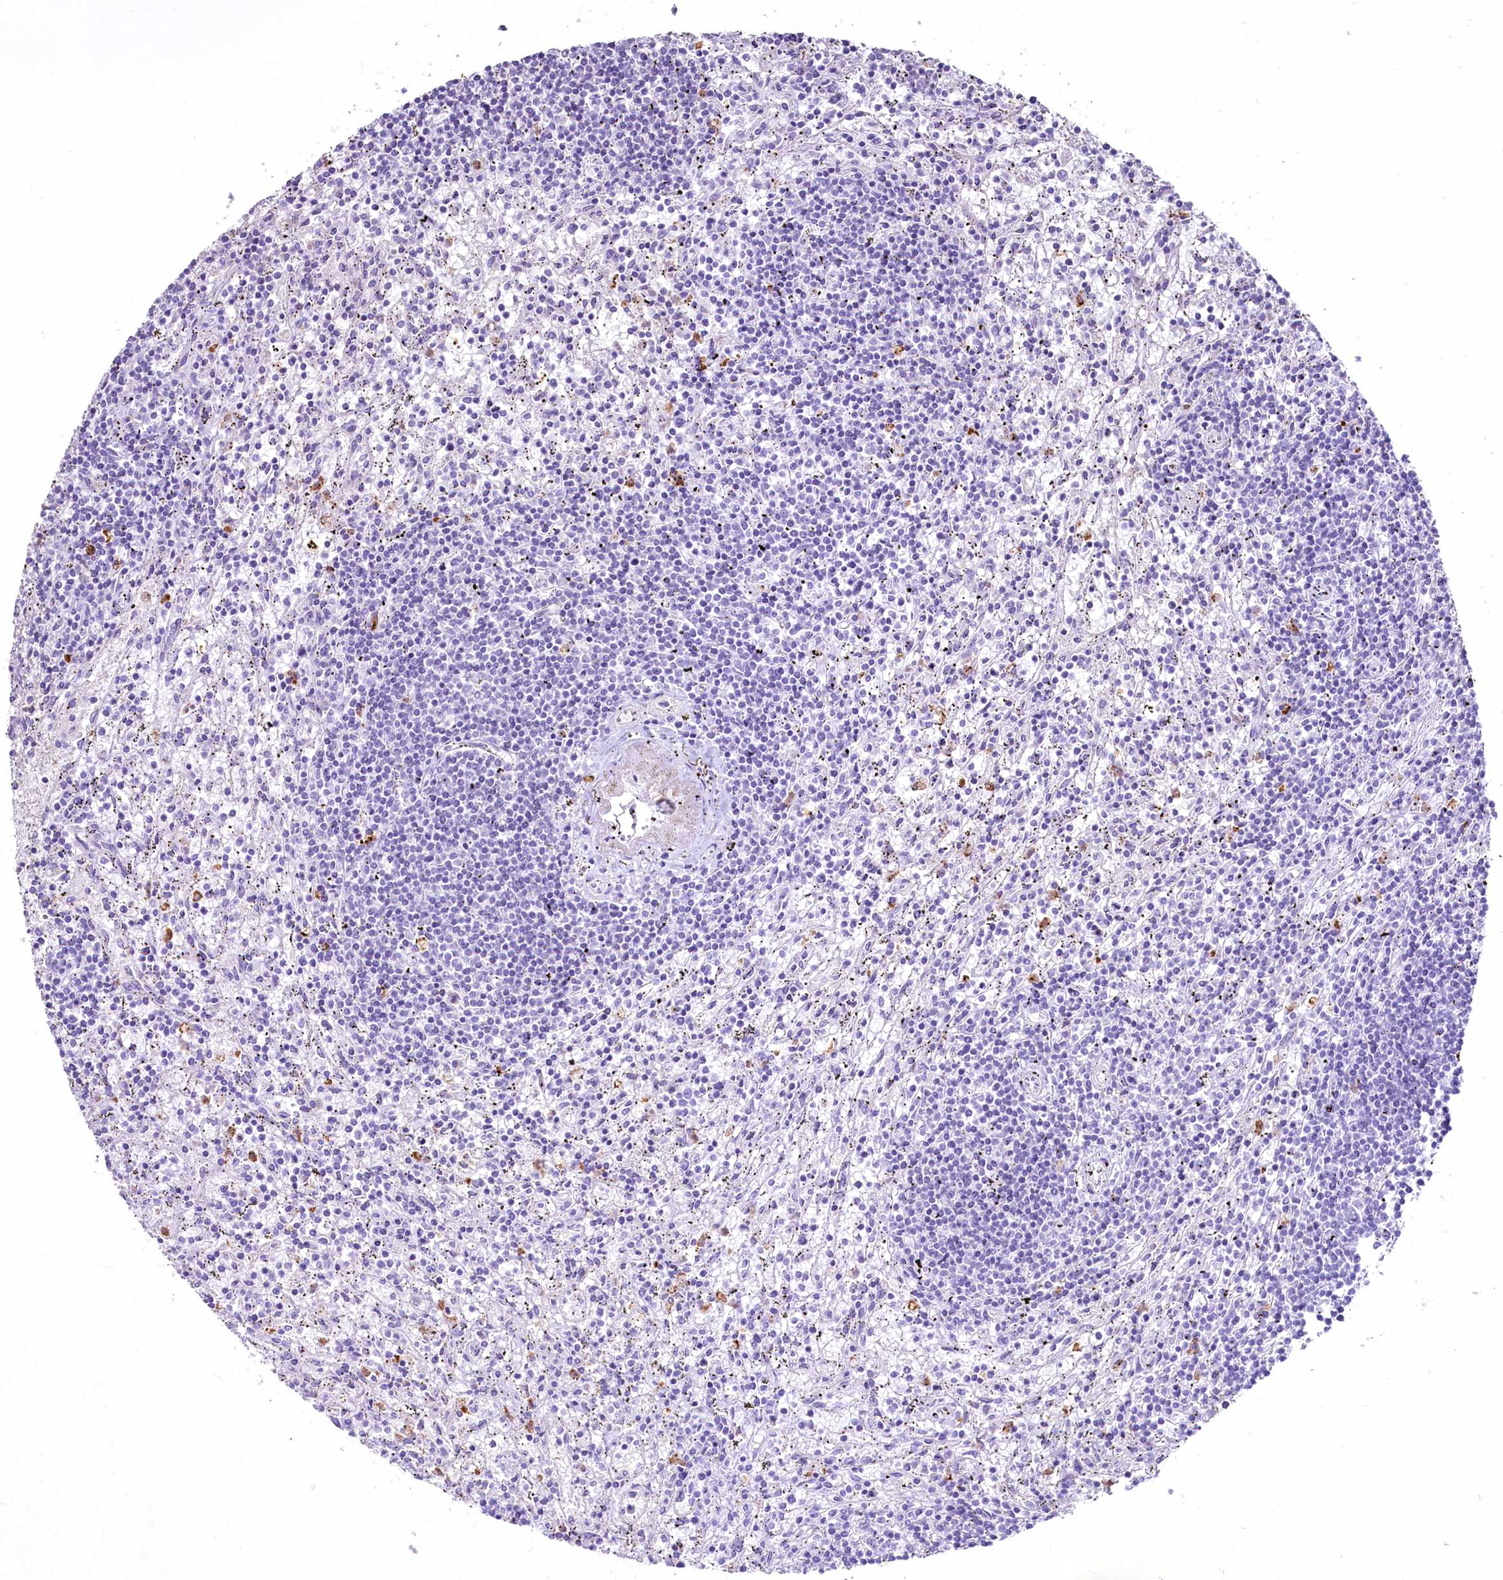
{"staining": {"intensity": "negative", "quantity": "none", "location": "none"}, "tissue": "lymphoma", "cell_type": "Tumor cells", "image_type": "cancer", "snomed": [{"axis": "morphology", "description": "Malignant lymphoma, non-Hodgkin's type, Low grade"}, {"axis": "topography", "description": "Spleen"}], "caption": "Tumor cells are negative for brown protein staining in lymphoma. The staining was performed using DAB (3,3'-diaminobenzidine) to visualize the protein expression in brown, while the nuclei were stained in blue with hematoxylin (Magnification: 20x).", "gene": "FAM209B", "patient": {"sex": "male", "age": 76}}